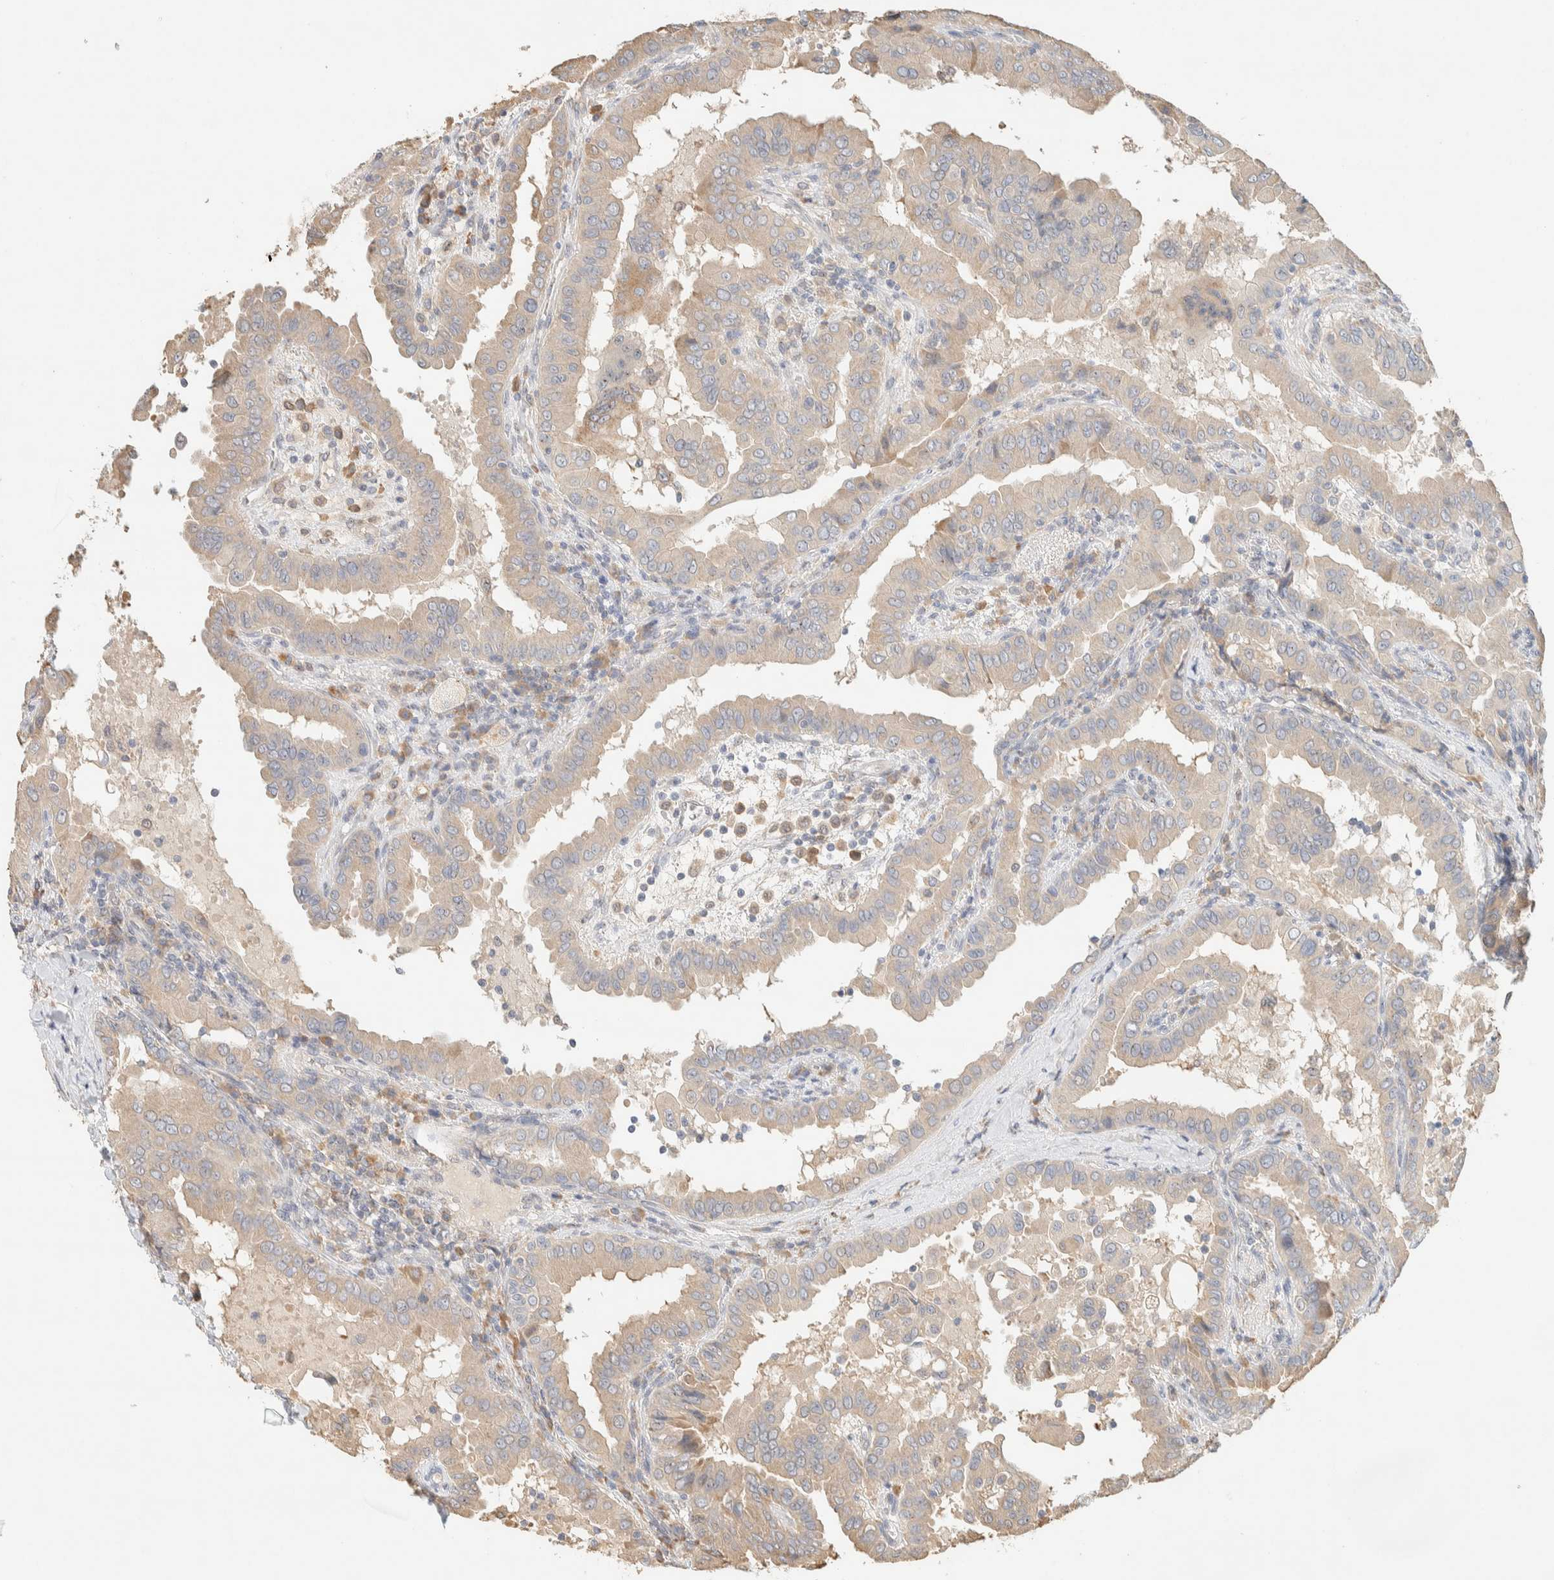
{"staining": {"intensity": "weak", "quantity": ">75%", "location": "cytoplasmic/membranous"}, "tissue": "thyroid cancer", "cell_type": "Tumor cells", "image_type": "cancer", "snomed": [{"axis": "morphology", "description": "Papillary adenocarcinoma, NOS"}, {"axis": "topography", "description": "Thyroid gland"}], "caption": "A micrograph of thyroid cancer (papillary adenocarcinoma) stained for a protein displays weak cytoplasmic/membranous brown staining in tumor cells.", "gene": "TTC3", "patient": {"sex": "male", "age": 33}}